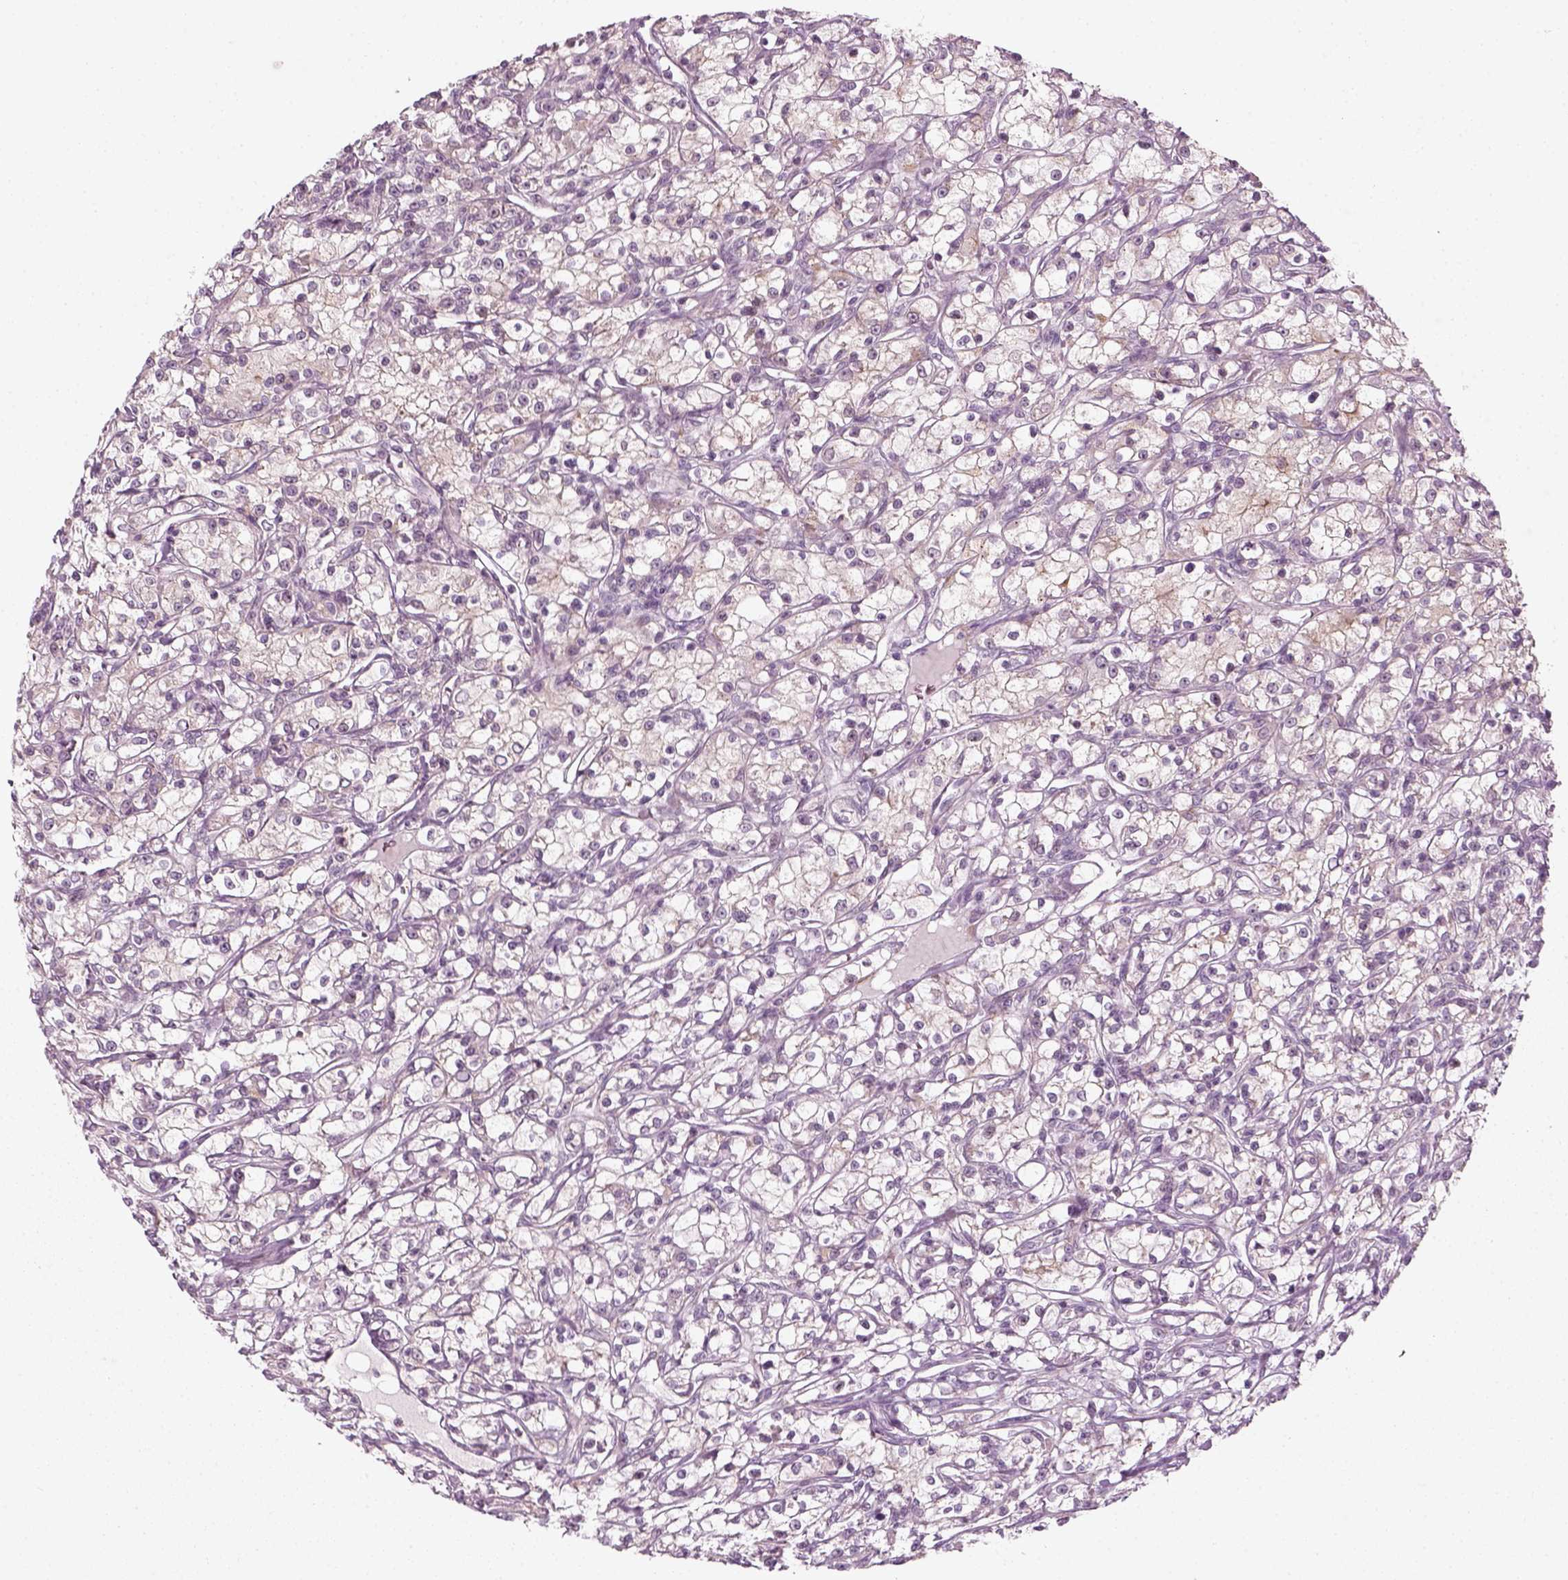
{"staining": {"intensity": "negative", "quantity": "none", "location": "none"}, "tissue": "renal cancer", "cell_type": "Tumor cells", "image_type": "cancer", "snomed": [{"axis": "morphology", "description": "Adenocarcinoma, NOS"}, {"axis": "topography", "description": "Kidney"}], "caption": "IHC histopathology image of neoplastic tissue: renal cancer (adenocarcinoma) stained with DAB reveals no significant protein positivity in tumor cells.", "gene": "MLIP", "patient": {"sex": "female", "age": 59}}